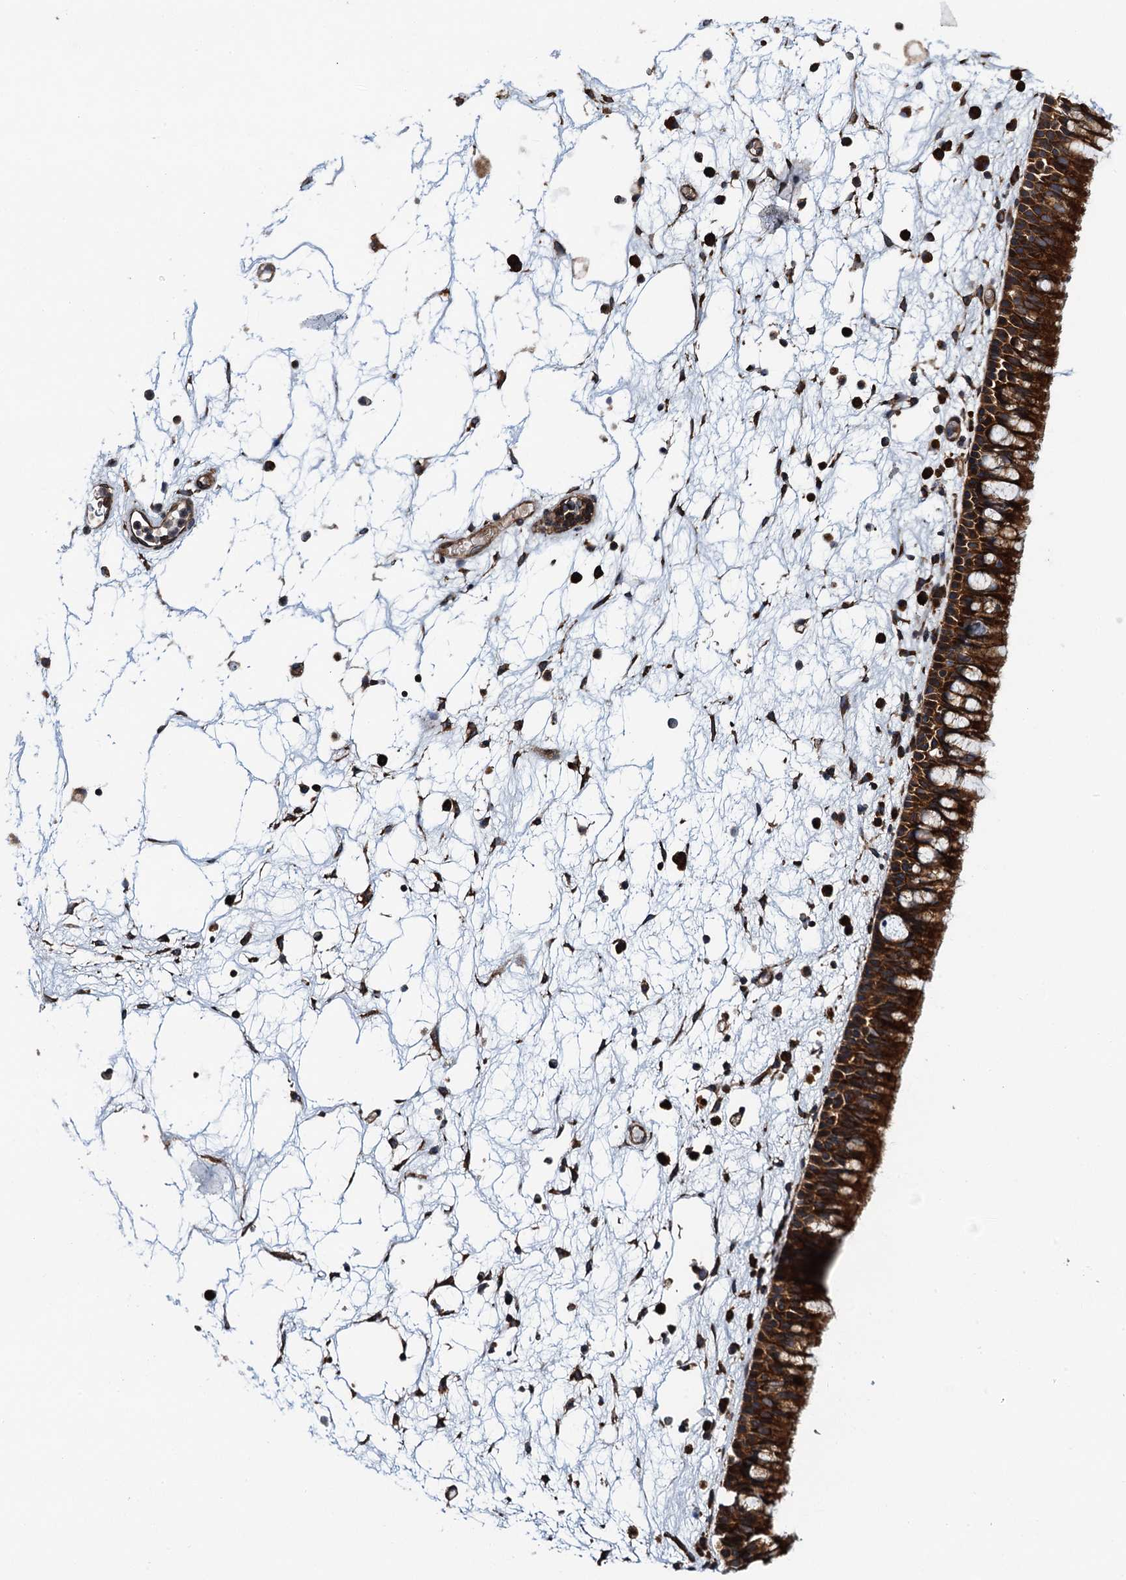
{"staining": {"intensity": "strong", "quantity": ">75%", "location": "cytoplasmic/membranous"}, "tissue": "nasopharynx", "cell_type": "Respiratory epithelial cells", "image_type": "normal", "snomed": [{"axis": "morphology", "description": "Normal tissue, NOS"}, {"axis": "morphology", "description": "Inflammation, NOS"}, {"axis": "morphology", "description": "Malignant melanoma, Metastatic site"}, {"axis": "topography", "description": "Nasopharynx"}], "caption": "Respiratory epithelial cells display strong cytoplasmic/membranous expression in about >75% of cells in benign nasopharynx. The staining is performed using DAB brown chromogen to label protein expression. The nuclei are counter-stained blue using hematoxylin.", "gene": "MDM1", "patient": {"sex": "male", "age": 70}}